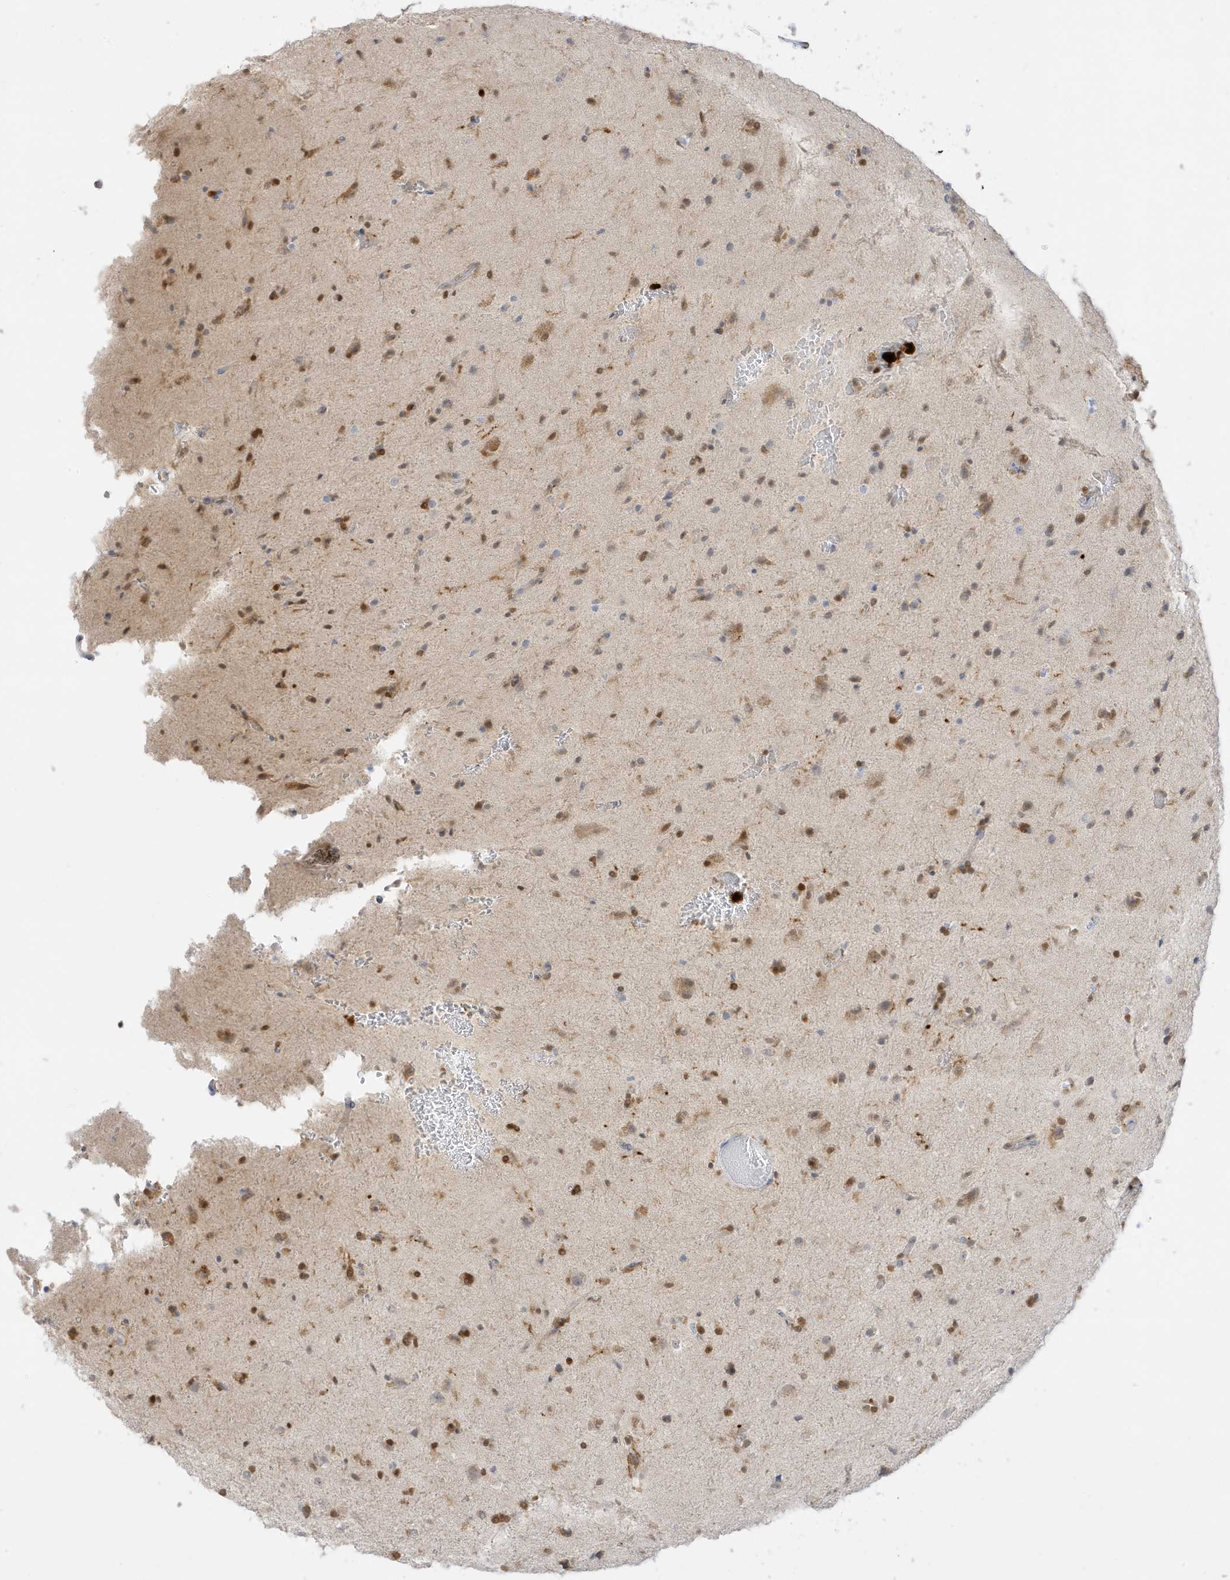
{"staining": {"intensity": "moderate", "quantity": ">75%", "location": "nuclear"}, "tissue": "glioma", "cell_type": "Tumor cells", "image_type": "cancer", "snomed": [{"axis": "morphology", "description": "Glioma, malignant, Low grade"}, {"axis": "topography", "description": "Brain"}], "caption": "Protein analysis of glioma tissue demonstrates moderate nuclear staining in about >75% of tumor cells.", "gene": "GCA", "patient": {"sex": "male", "age": 65}}